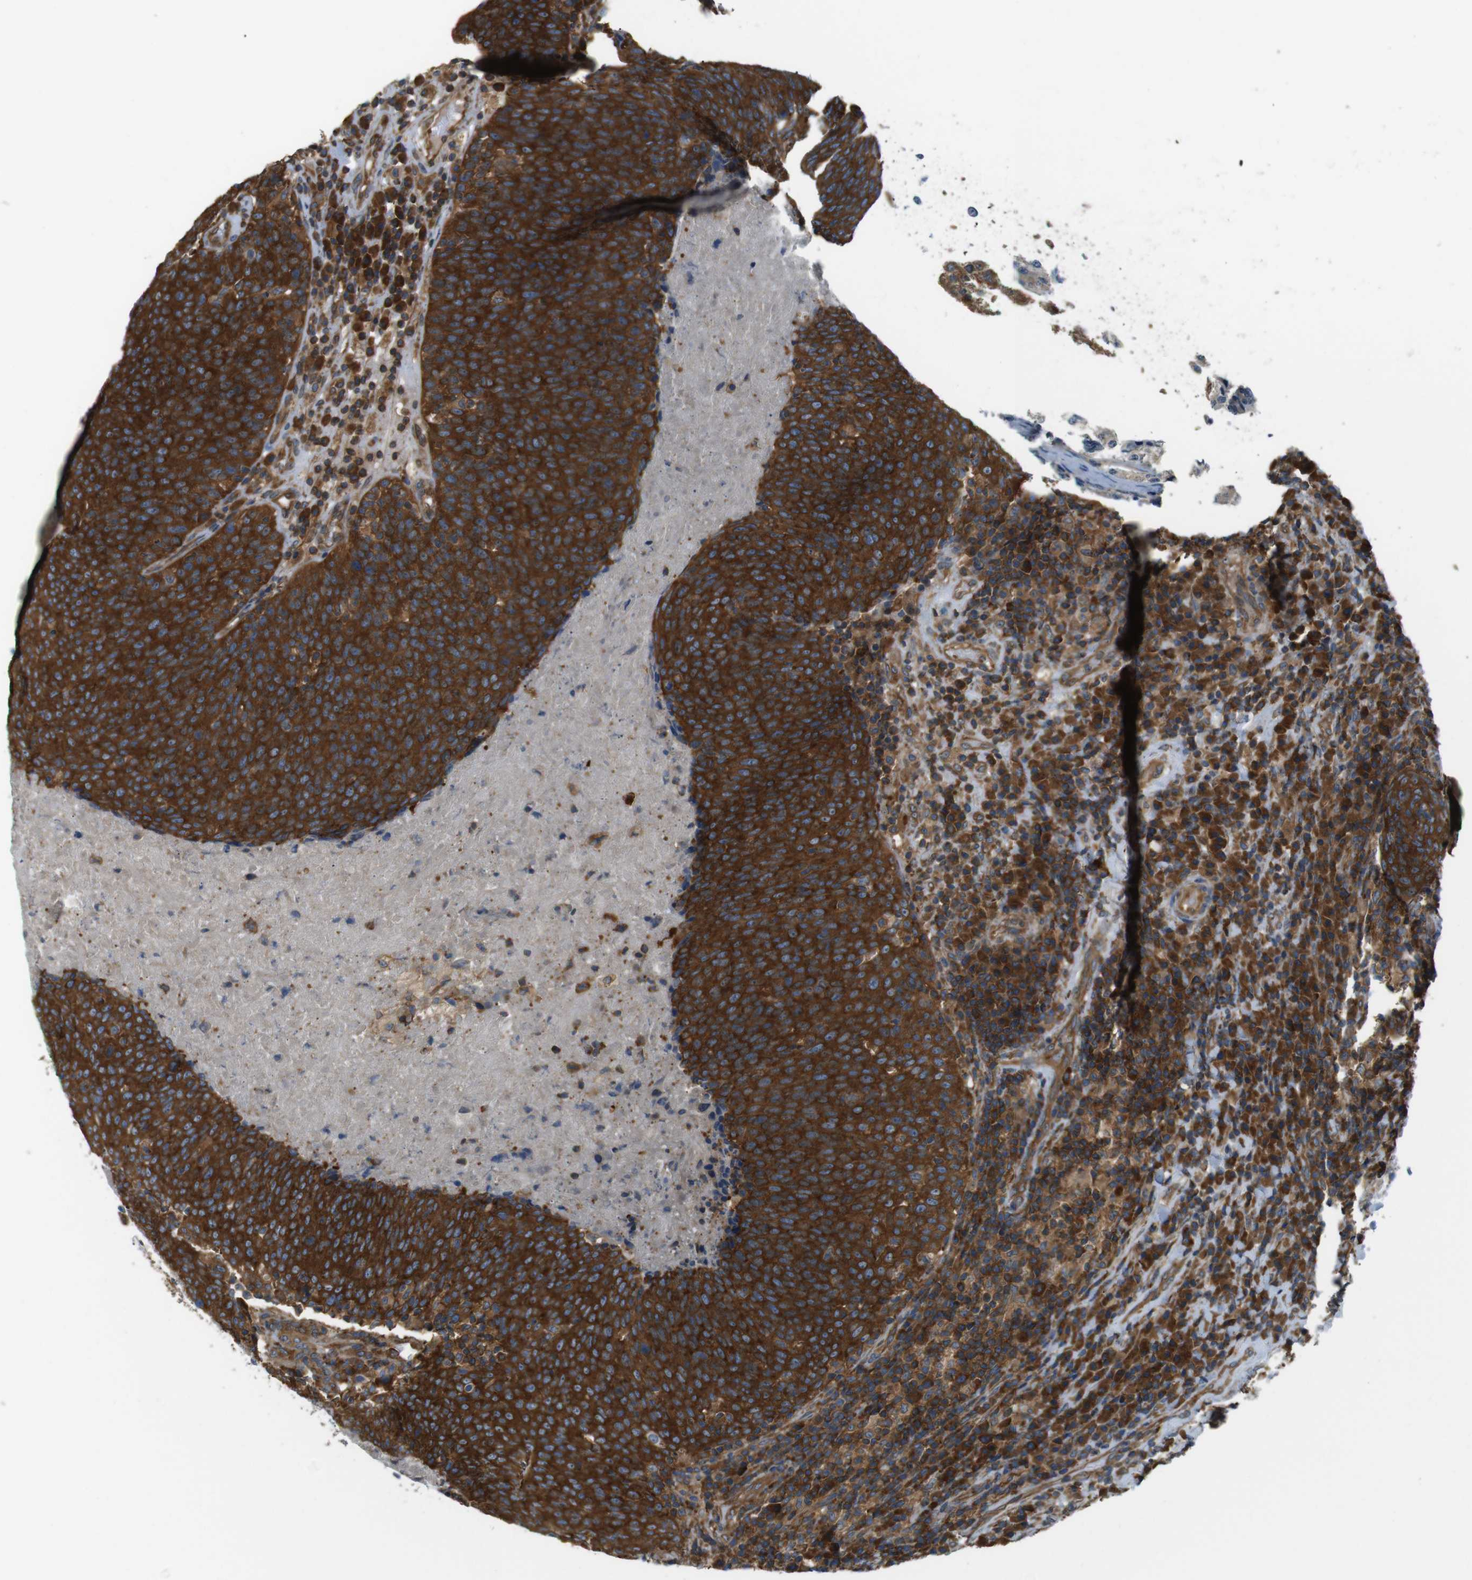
{"staining": {"intensity": "strong", "quantity": ">75%", "location": "cytoplasmic/membranous"}, "tissue": "head and neck cancer", "cell_type": "Tumor cells", "image_type": "cancer", "snomed": [{"axis": "morphology", "description": "Squamous cell carcinoma, NOS"}, {"axis": "morphology", "description": "Squamous cell carcinoma, metastatic, NOS"}, {"axis": "topography", "description": "Lymph node"}, {"axis": "topography", "description": "Head-Neck"}], "caption": "Head and neck cancer stained with IHC exhibits strong cytoplasmic/membranous expression in about >75% of tumor cells.", "gene": "TSC1", "patient": {"sex": "male", "age": 62}}